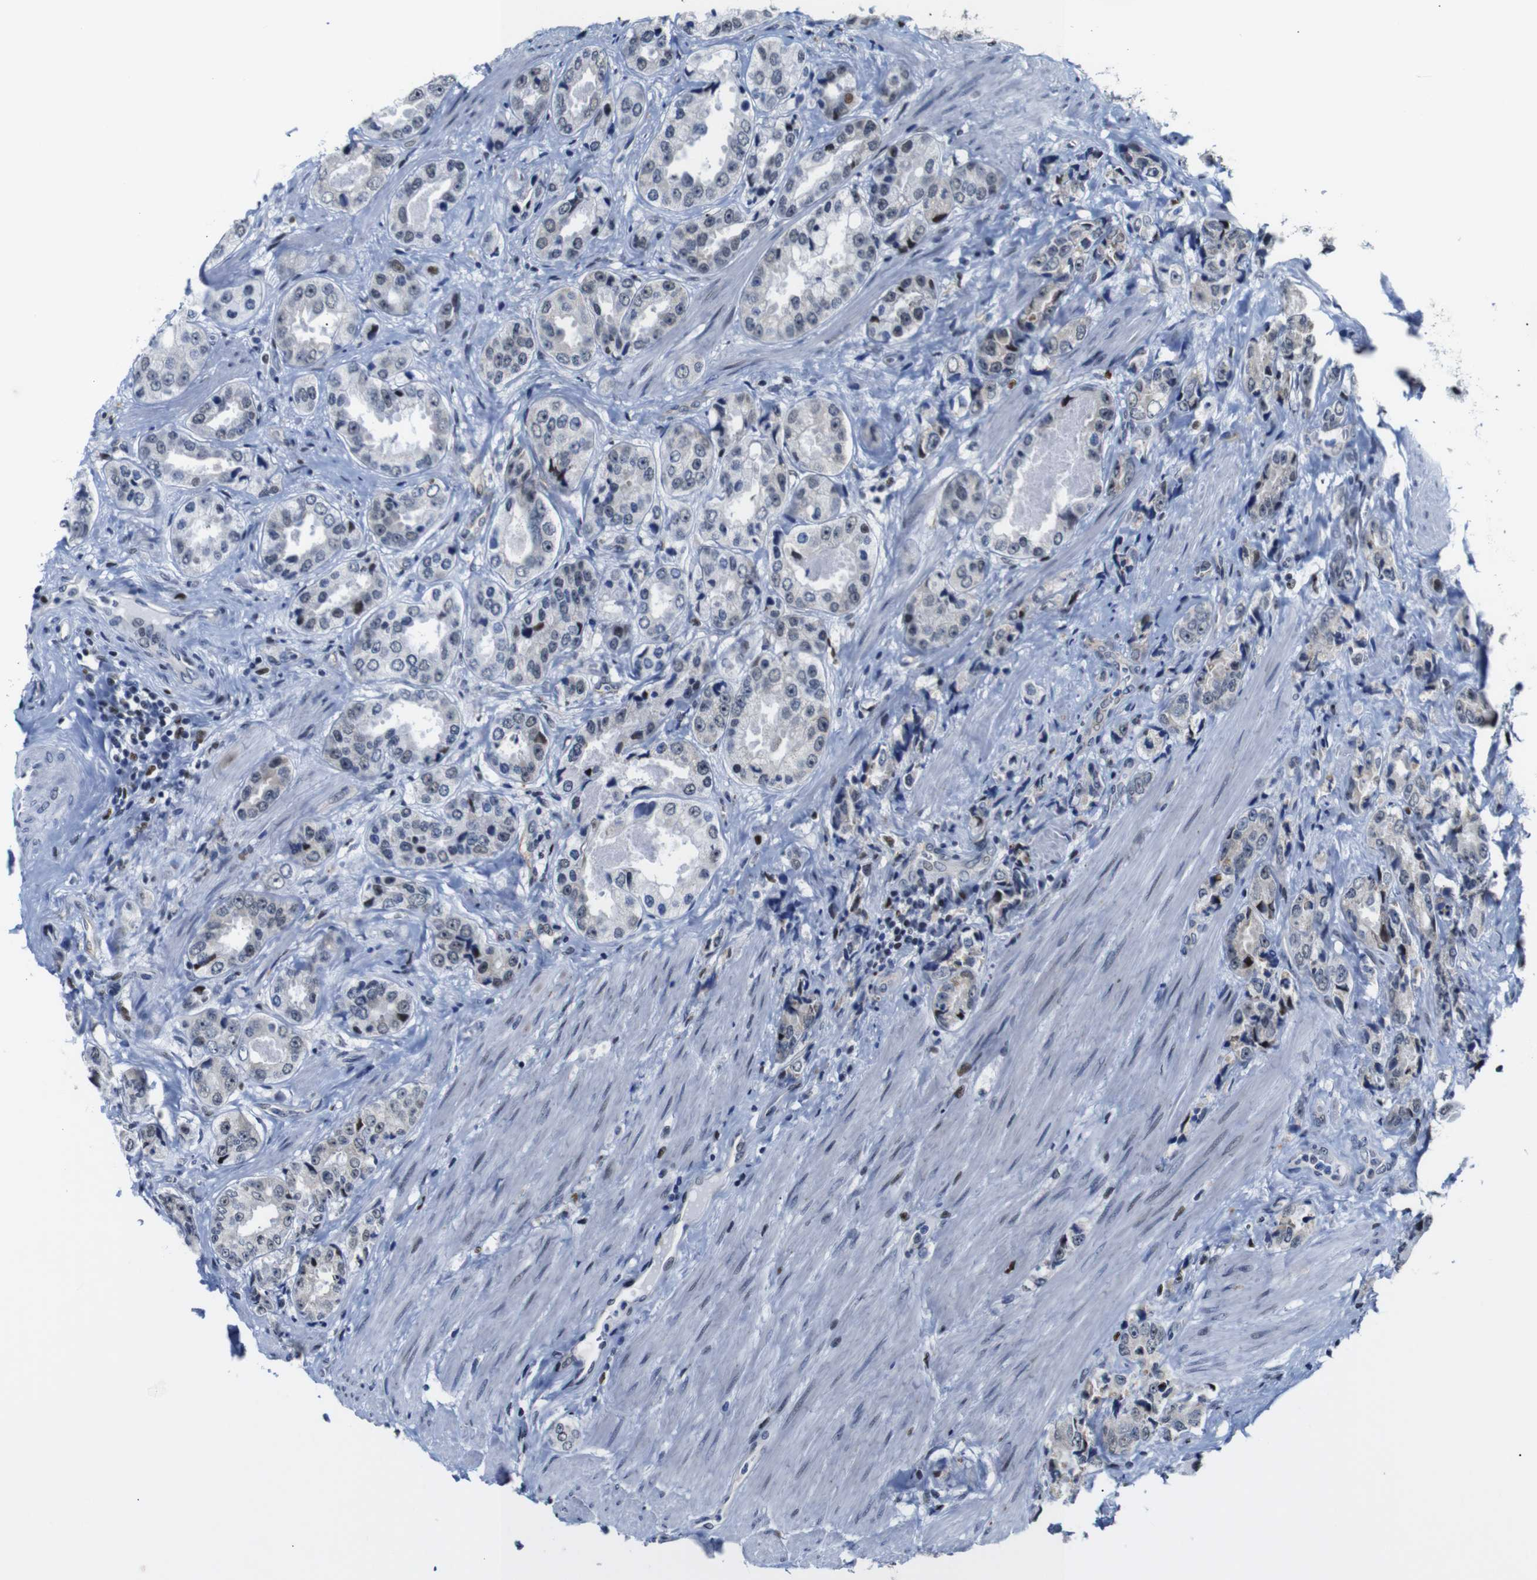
{"staining": {"intensity": "moderate", "quantity": "<25%", "location": "nuclear"}, "tissue": "prostate cancer", "cell_type": "Tumor cells", "image_type": "cancer", "snomed": [{"axis": "morphology", "description": "Adenocarcinoma, High grade"}, {"axis": "topography", "description": "Prostate"}], "caption": "Immunohistochemistry (IHC) histopathology image of neoplastic tissue: adenocarcinoma (high-grade) (prostate) stained using IHC displays low levels of moderate protein expression localized specifically in the nuclear of tumor cells, appearing as a nuclear brown color.", "gene": "GATA6", "patient": {"sex": "male", "age": 61}}